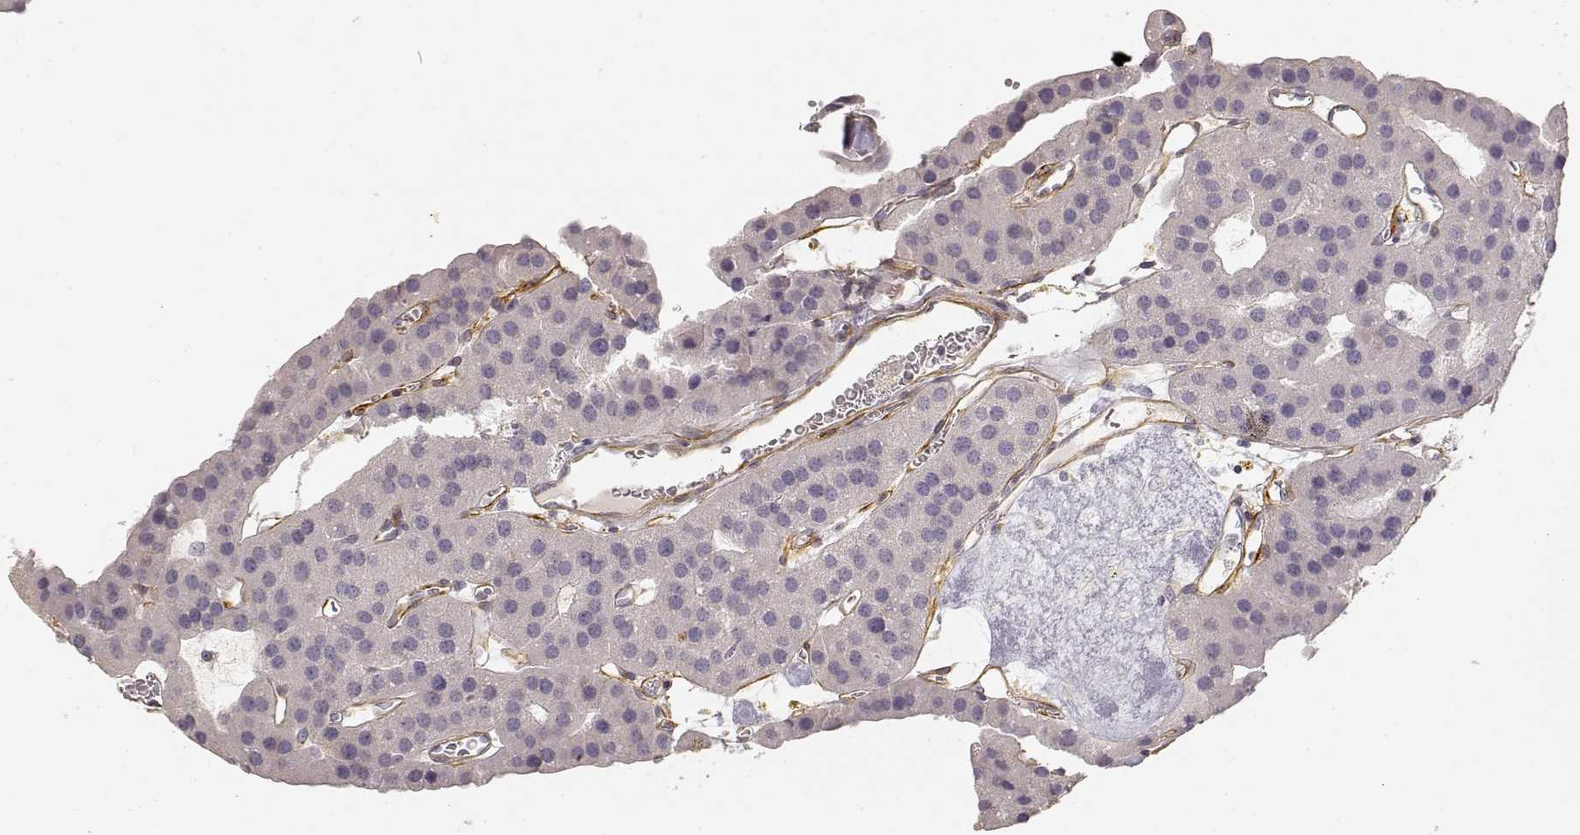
{"staining": {"intensity": "negative", "quantity": "none", "location": "none"}, "tissue": "parathyroid gland", "cell_type": "Glandular cells", "image_type": "normal", "snomed": [{"axis": "morphology", "description": "Normal tissue, NOS"}, {"axis": "morphology", "description": "Adenoma, NOS"}, {"axis": "topography", "description": "Parathyroid gland"}], "caption": "Immunohistochemical staining of normal human parathyroid gland demonstrates no significant positivity in glandular cells. (DAB (3,3'-diaminobenzidine) immunohistochemistry visualized using brightfield microscopy, high magnification).", "gene": "LAMA4", "patient": {"sex": "female", "age": 86}}